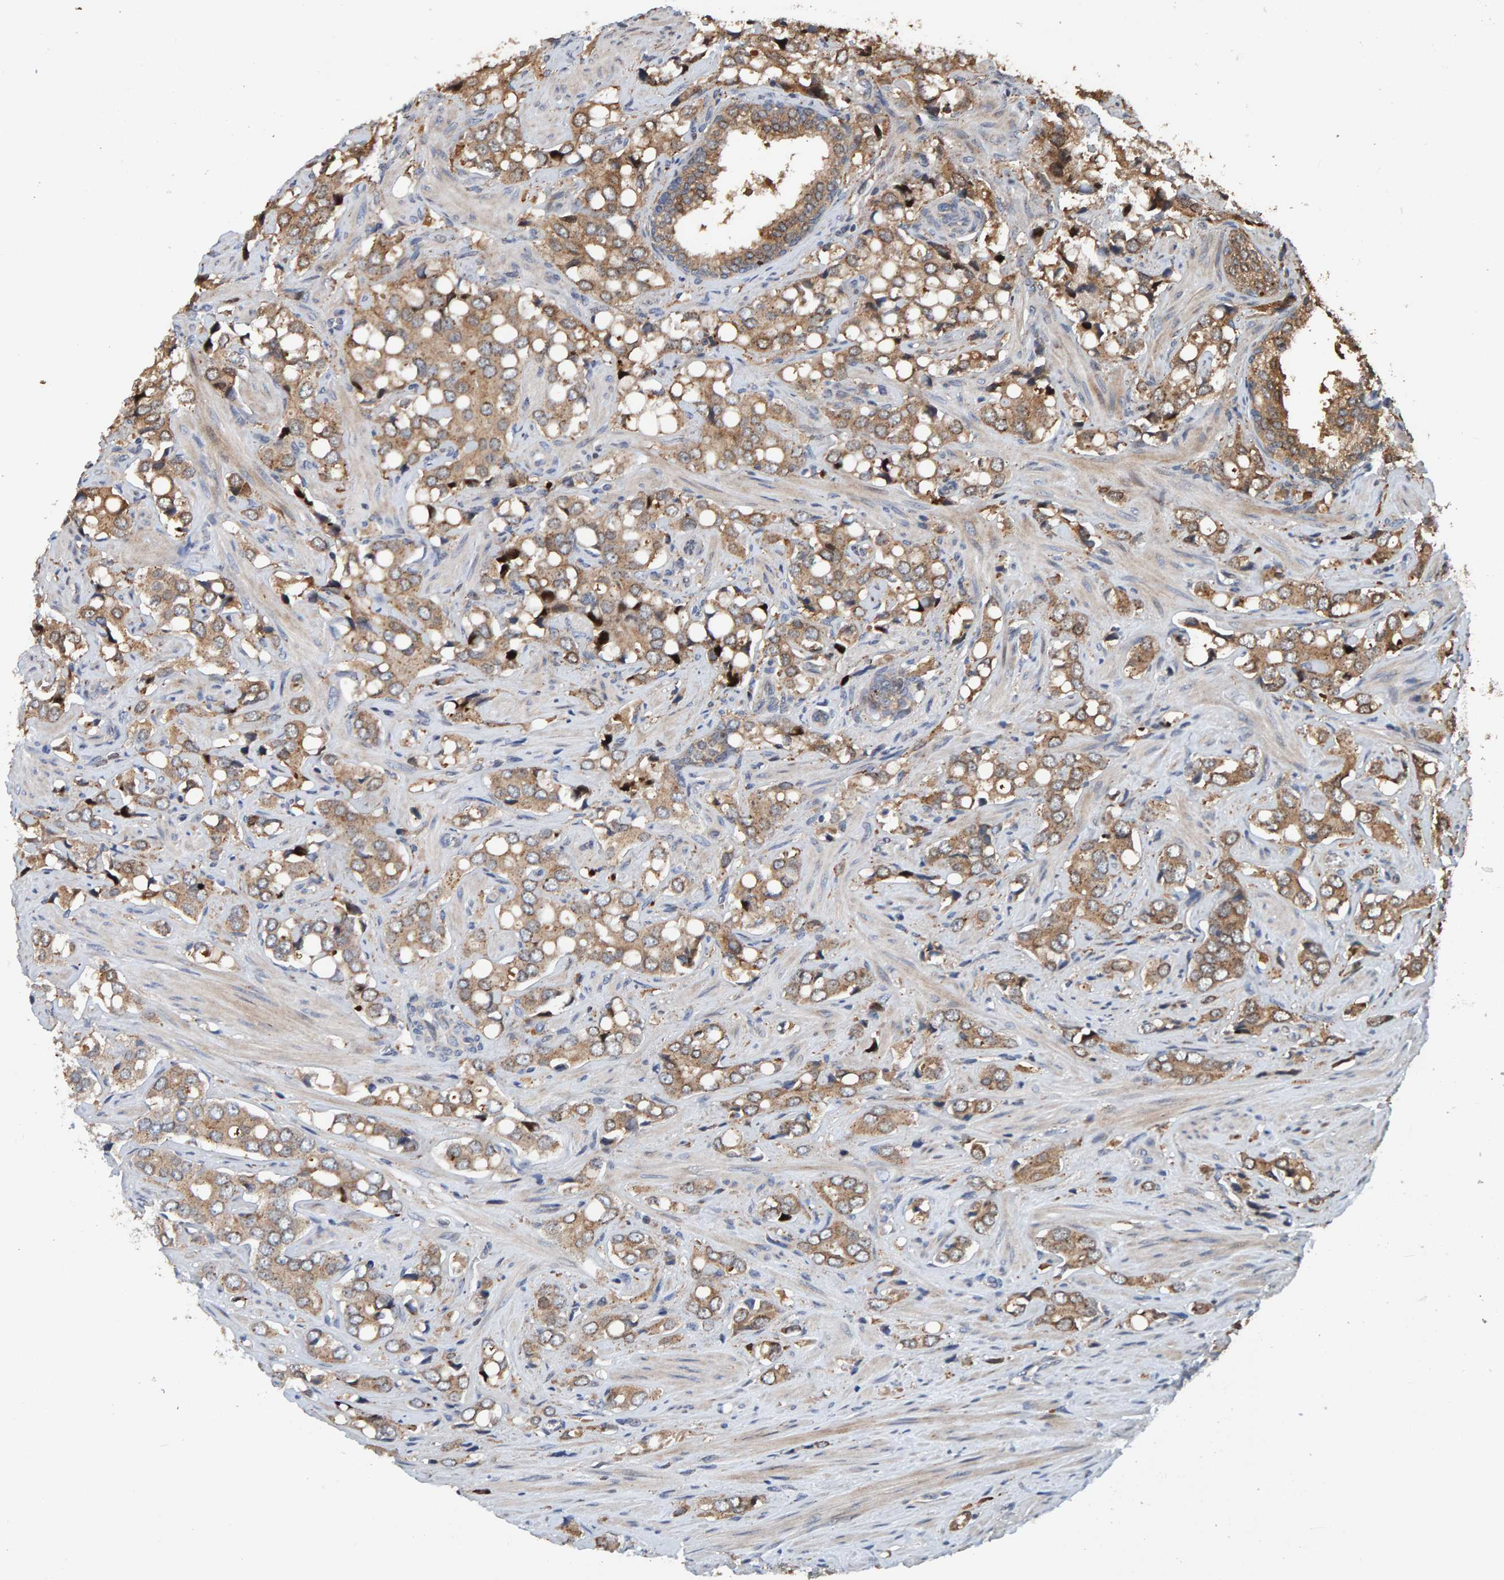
{"staining": {"intensity": "weak", "quantity": ">75%", "location": "cytoplasmic/membranous"}, "tissue": "prostate cancer", "cell_type": "Tumor cells", "image_type": "cancer", "snomed": [{"axis": "morphology", "description": "Adenocarcinoma, High grade"}, {"axis": "topography", "description": "Prostate"}], "caption": "Prostate cancer stained for a protein displays weak cytoplasmic/membranous positivity in tumor cells.", "gene": "CCDC25", "patient": {"sex": "male", "age": 52}}